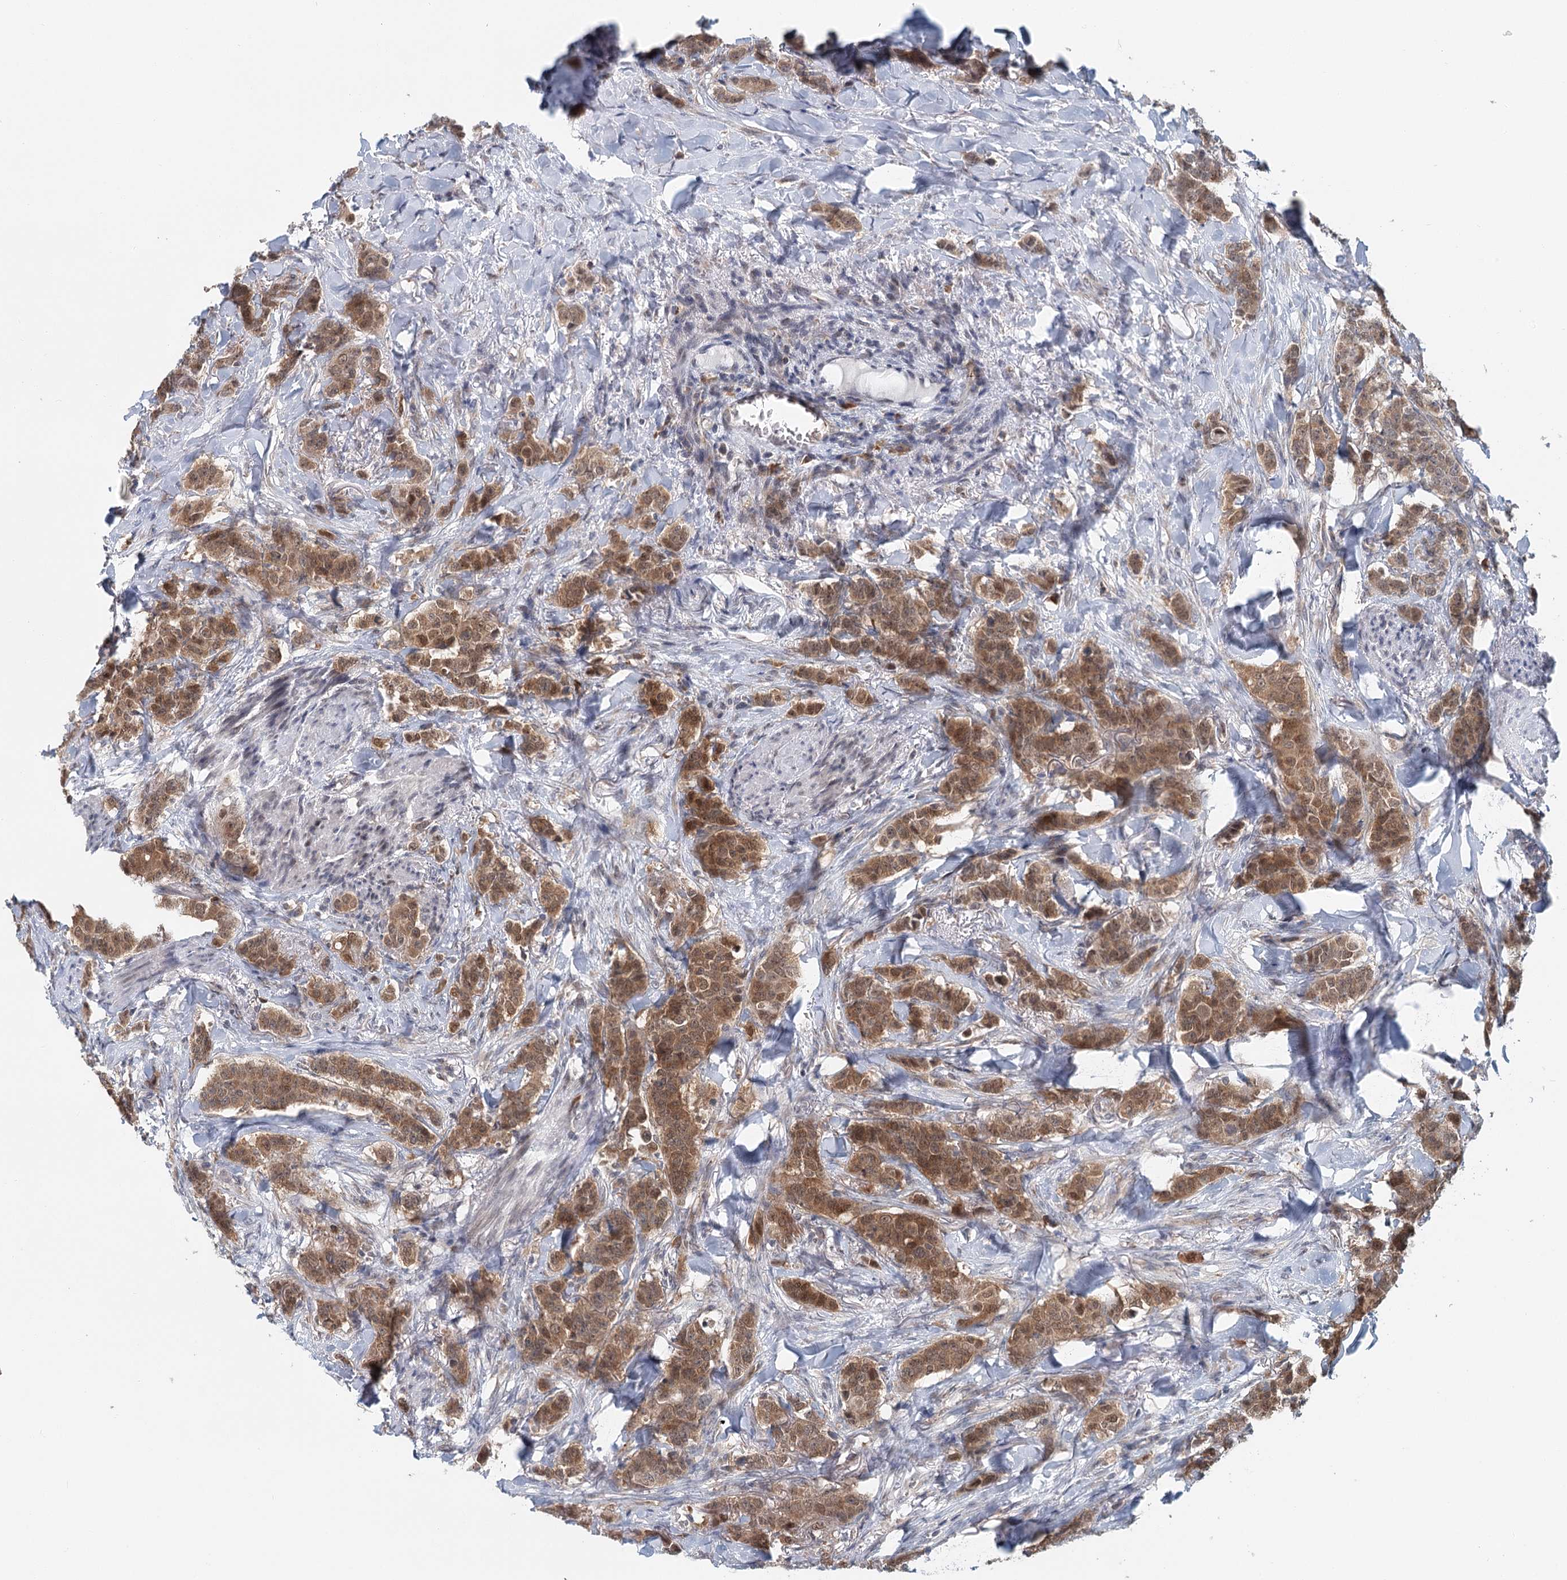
{"staining": {"intensity": "moderate", "quantity": ">75%", "location": "cytoplasmic/membranous,nuclear"}, "tissue": "breast cancer", "cell_type": "Tumor cells", "image_type": "cancer", "snomed": [{"axis": "morphology", "description": "Duct carcinoma"}, {"axis": "topography", "description": "Breast"}], "caption": "High-magnification brightfield microscopy of breast intraductal carcinoma stained with DAB (brown) and counterstained with hematoxylin (blue). tumor cells exhibit moderate cytoplasmic/membranous and nuclear staining is appreciated in approximately>75% of cells. Using DAB (brown) and hematoxylin (blue) stains, captured at high magnification using brightfield microscopy.", "gene": "ADK", "patient": {"sex": "female", "age": 40}}